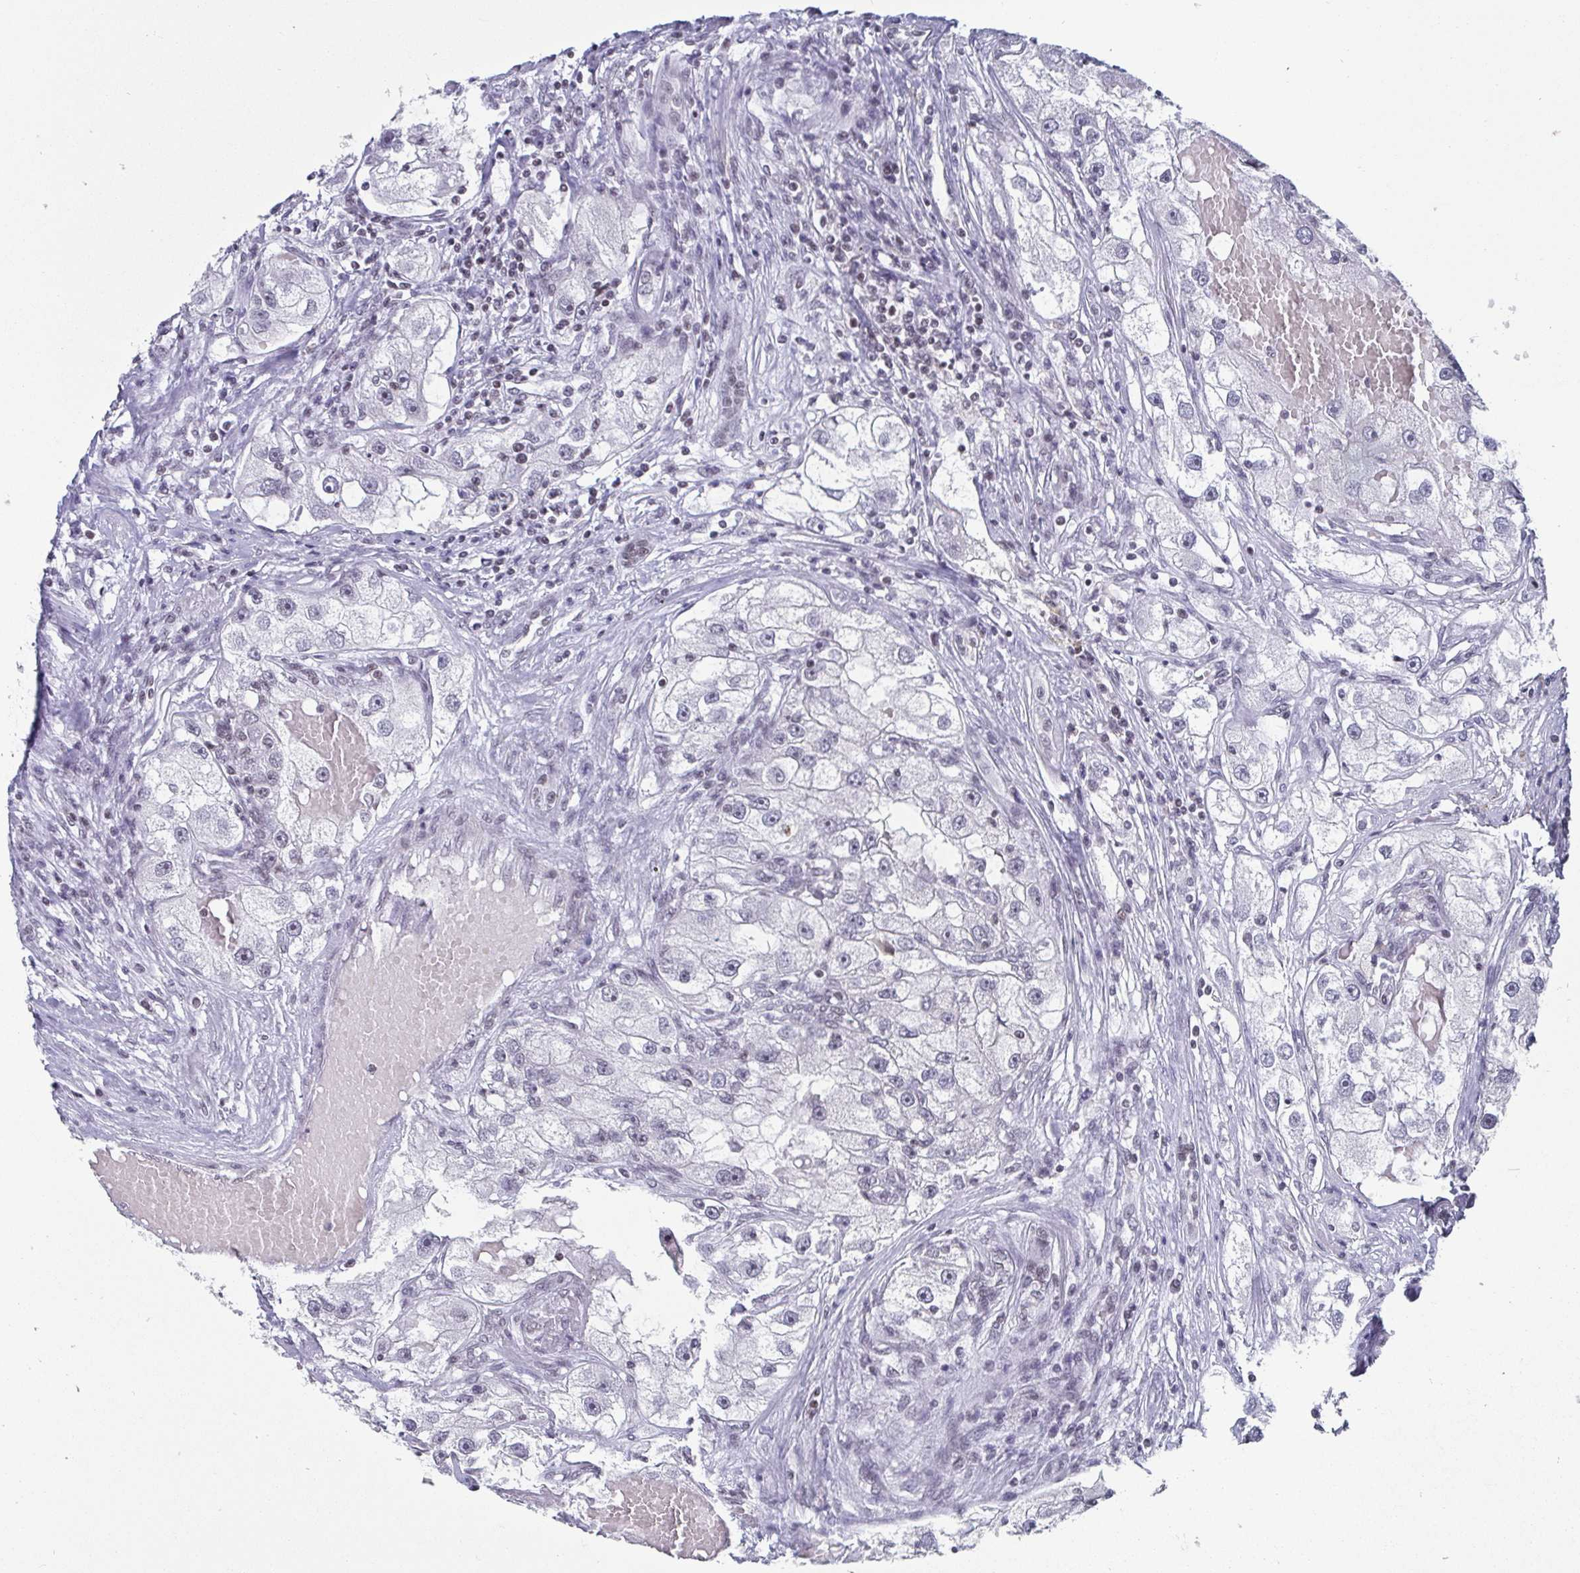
{"staining": {"intensity": "negative", "quantity": "none", "location": "none"}, "tissue": "renal cancer", "cell_type": "Tumor cells", "image_type": "cancer", "snomed": [{"axis": "morphology", "description": "Adenocarcinoma, NOS"}, {"axis": "topography", "description": "Kidney"}], "caption": "Renal cancer (adenocarcinoma) stained for a protein using IHC exhibits no staining tumor cells.", "gene": "CTCF", "patient": {"sex": "male", "age": 63}}